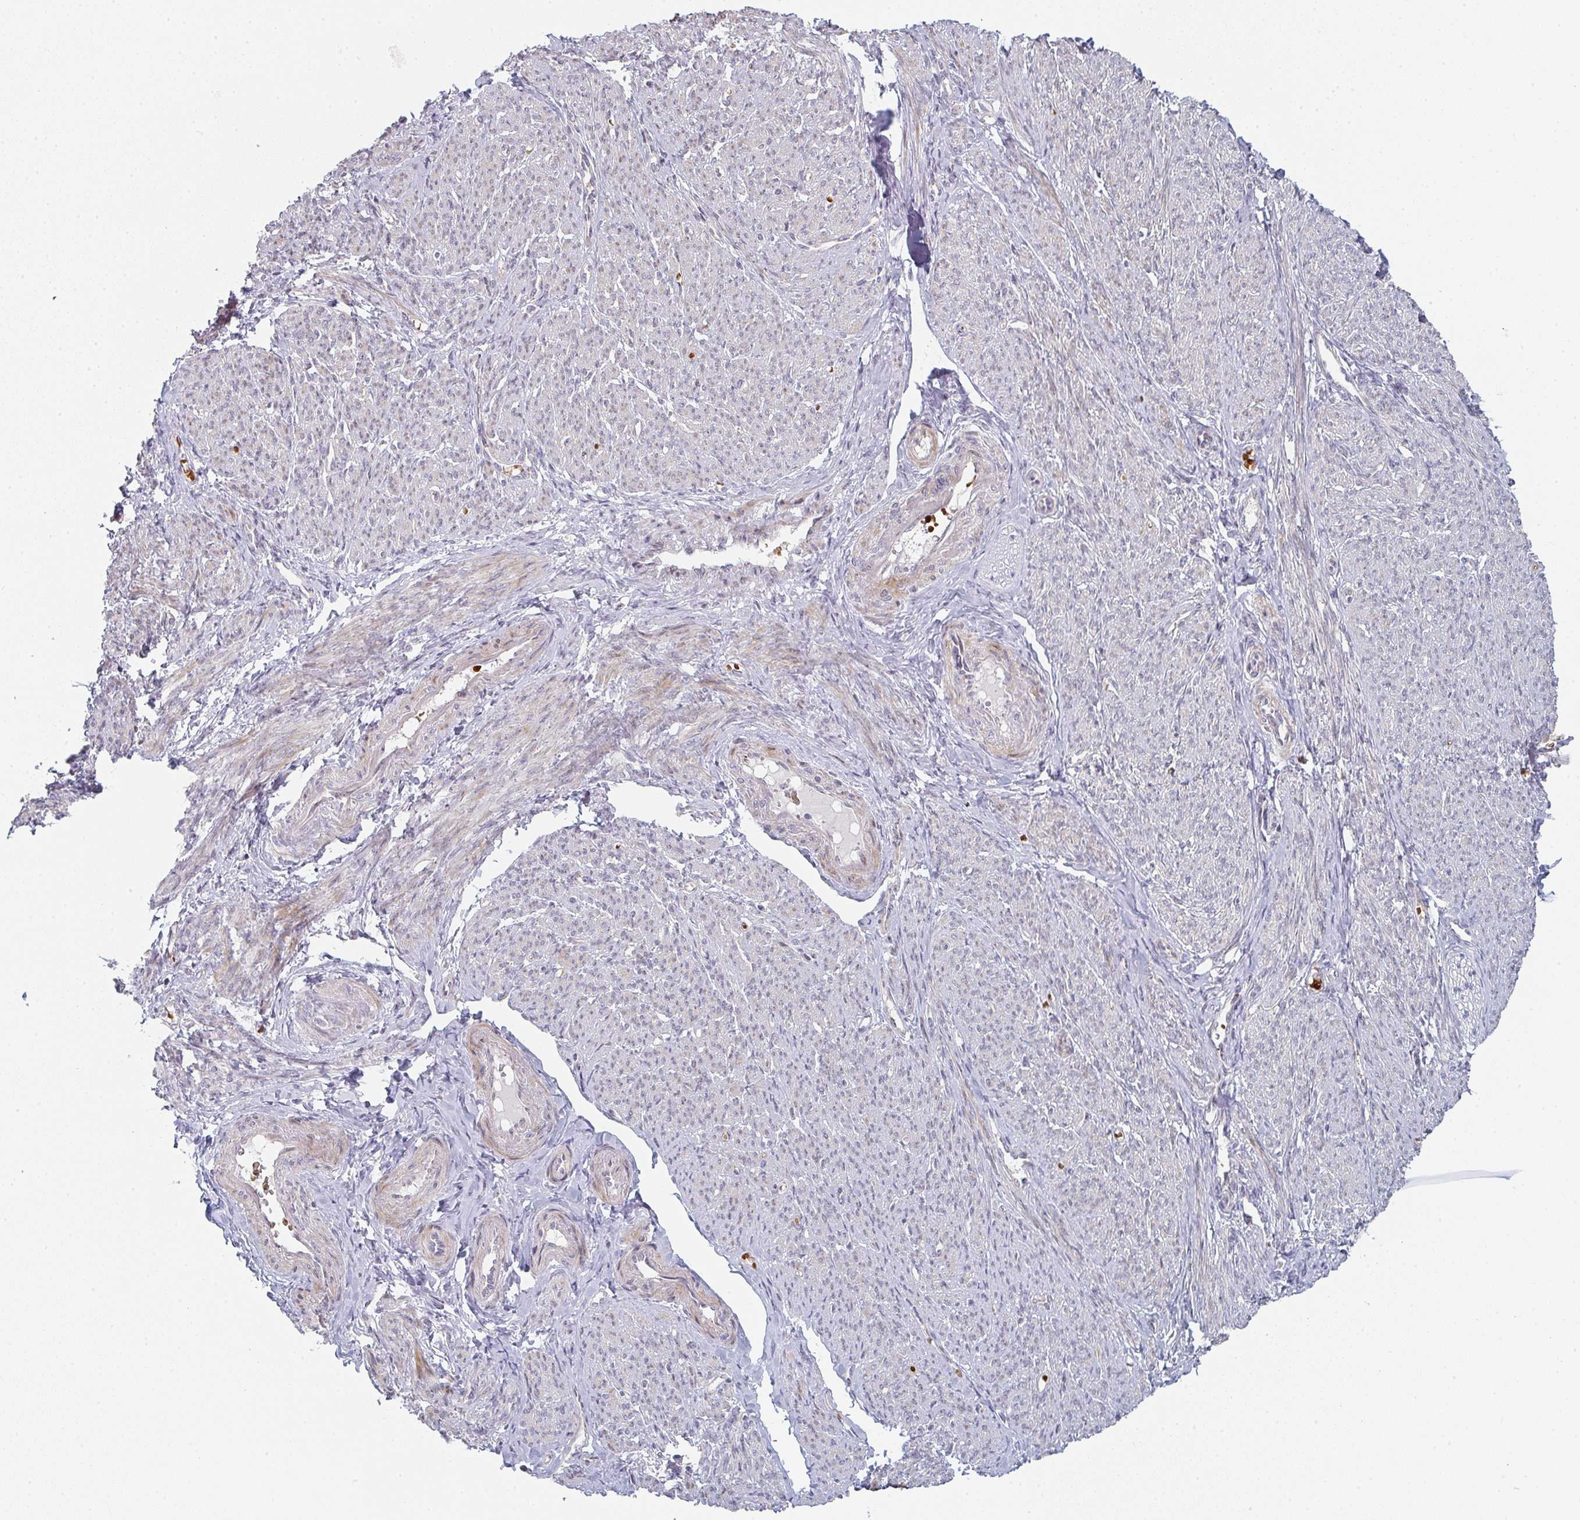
{"staining": {"intensity": "weak", "quantity": "25%-75%", "location": "cytoplasmic/membranous"}, "tissue": "smooth muscle", "cell_type": "Smooth muscle cells", "image_type": "normal", "snomed": [{"axis": "morphology", "description": "Normal tissue, NOS"}, {"axis": "topography", "description": "Smooth muscle"}], "caption": "Normal smooth muscle exhibits weak cytoplasmic/membranous expression in about 25%-75% of smooth muscle cells, visualized by immunohistochemistry.", "gene": "ZNF526", "patient": {"sex": "female", "age": 65}}